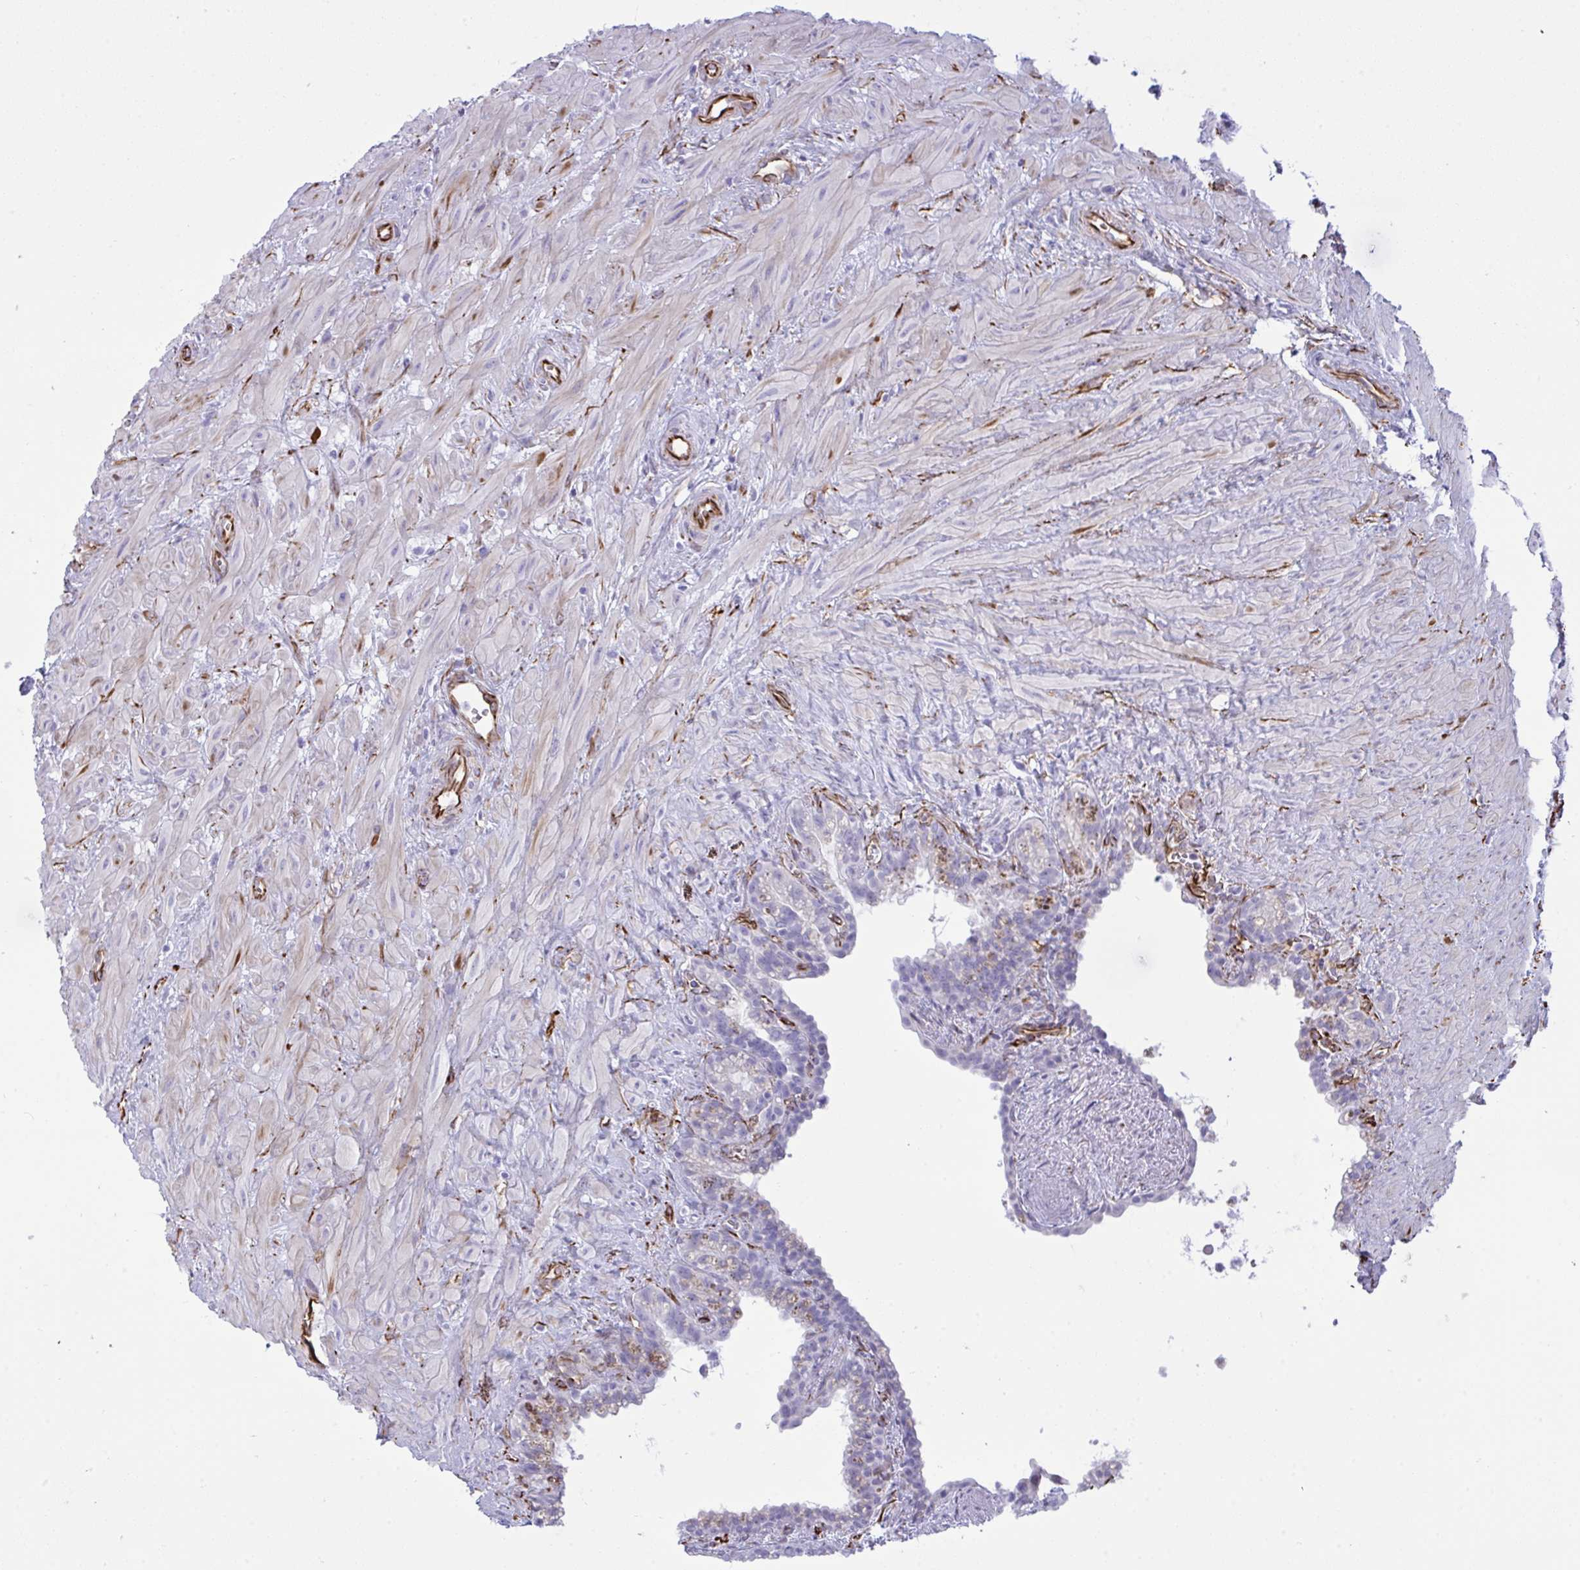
{"staining": {"intensity": "negative", "quantity": "none", "location": "none"}, "tissue": "seminal vesicle", "cell_type": "Glandular cells", "image_type": "normal", "snomed": [{"axis": "morphology", "description": "Normal tissue, NOS"}, {"axis": "topography", "description": "Seminal veicle"}], "caption": "DAB immunohistochemical staining of benign seminal vesicle displays no significant expression in glandular cells.", "gene": "SLC35B1", "patient": {"sex": "male", "age": 76}}